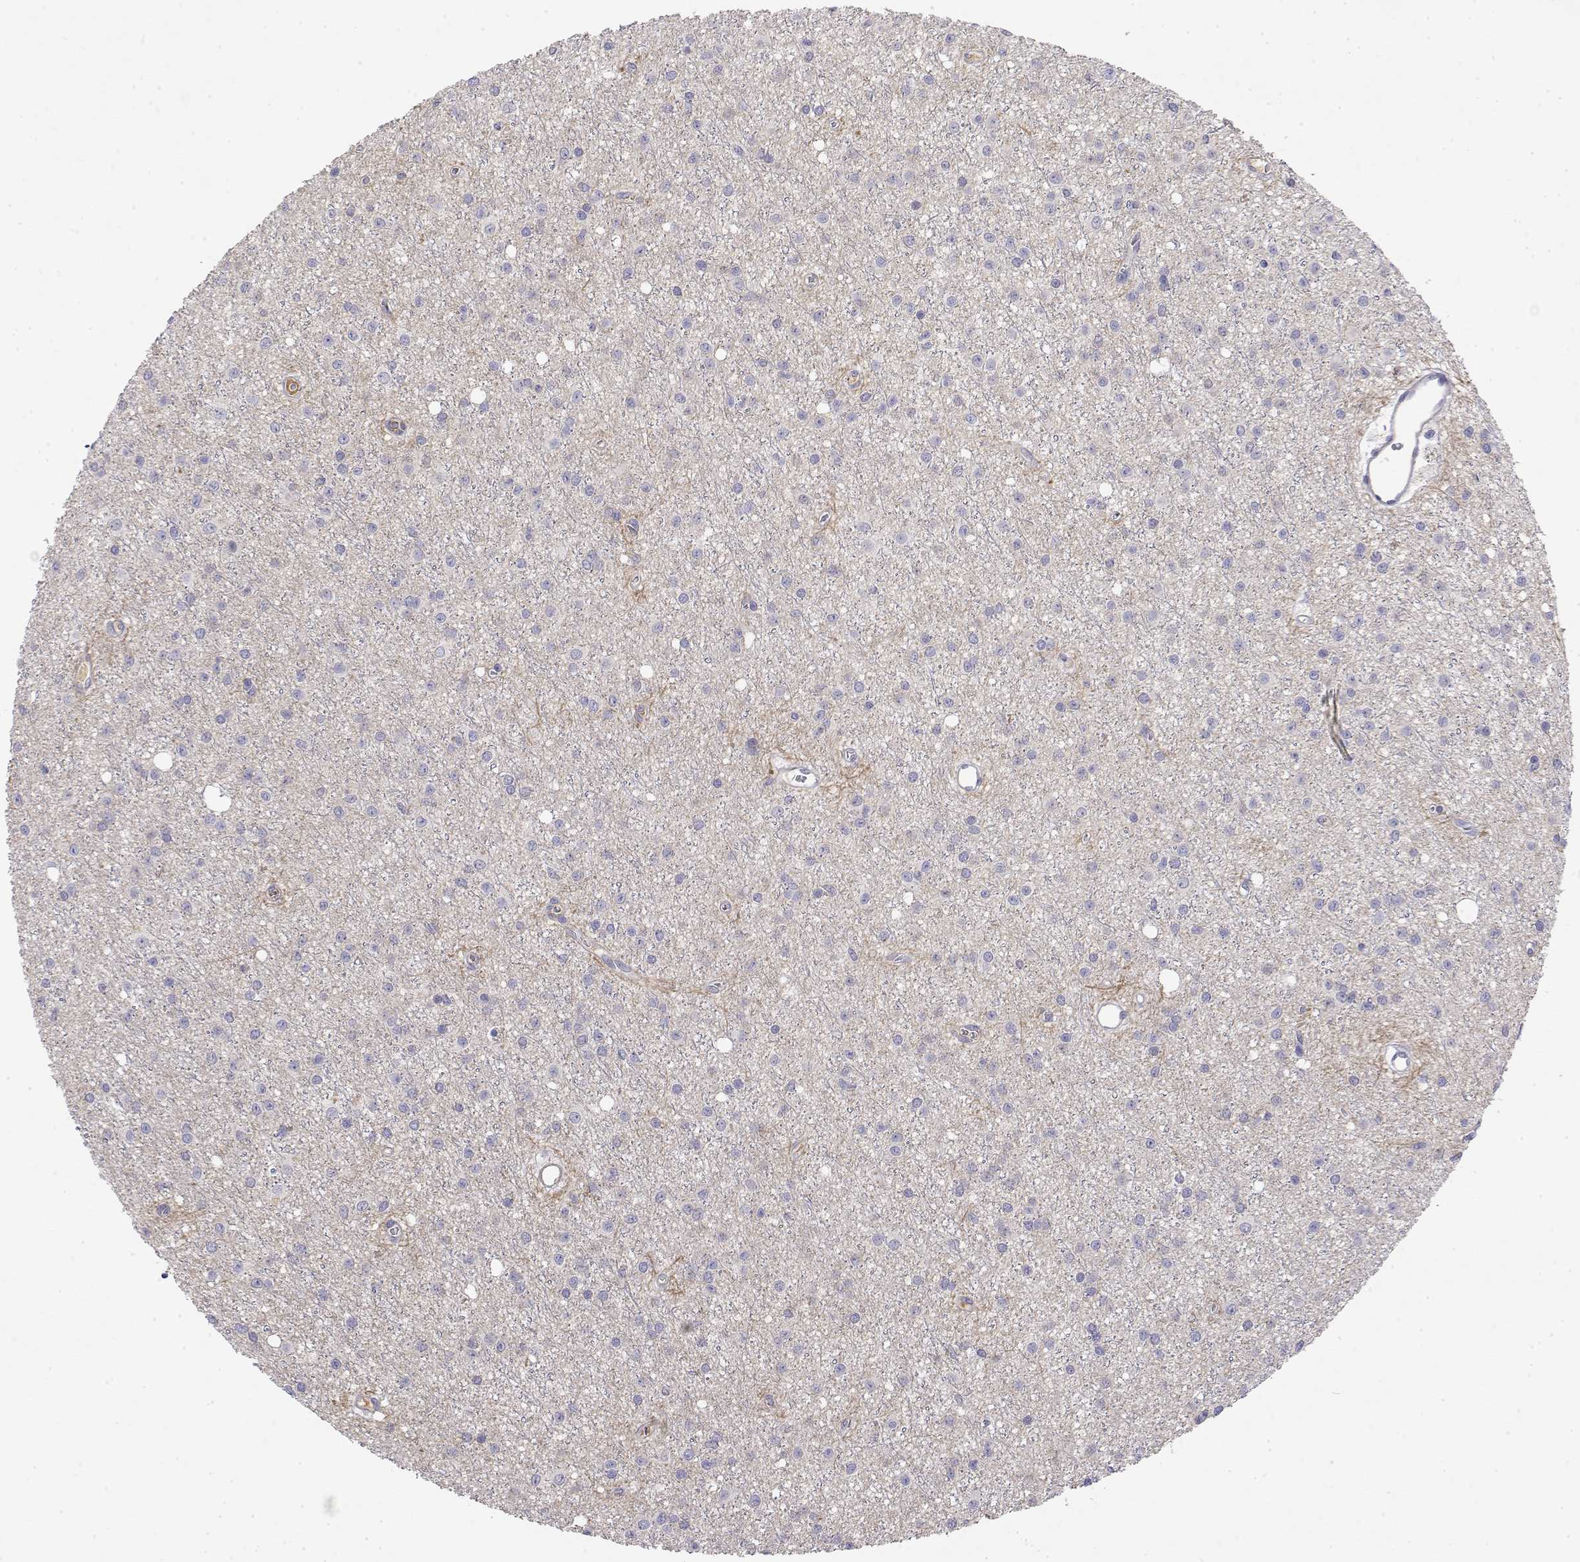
{"staining": {"intensity": "negative", "quantity": "none", "location": "none"}, "tissue": "glioma", "cell_type": "Tumor cells", "image_type": "cancer", "snomed": [{"axis": "morphology", "description": "Glioma, malignant, Low grade"}, {"axis": "topography", "description": "Brain"}], "caption": "An IHC image of glioma is shown. There is no staining in tumor cells of glioma. (Immunohistochemistry (ihc), brightfield microscopy, high magnification).", "gene": "GGACT", "patient": {"sex": "male", "age": 27}}